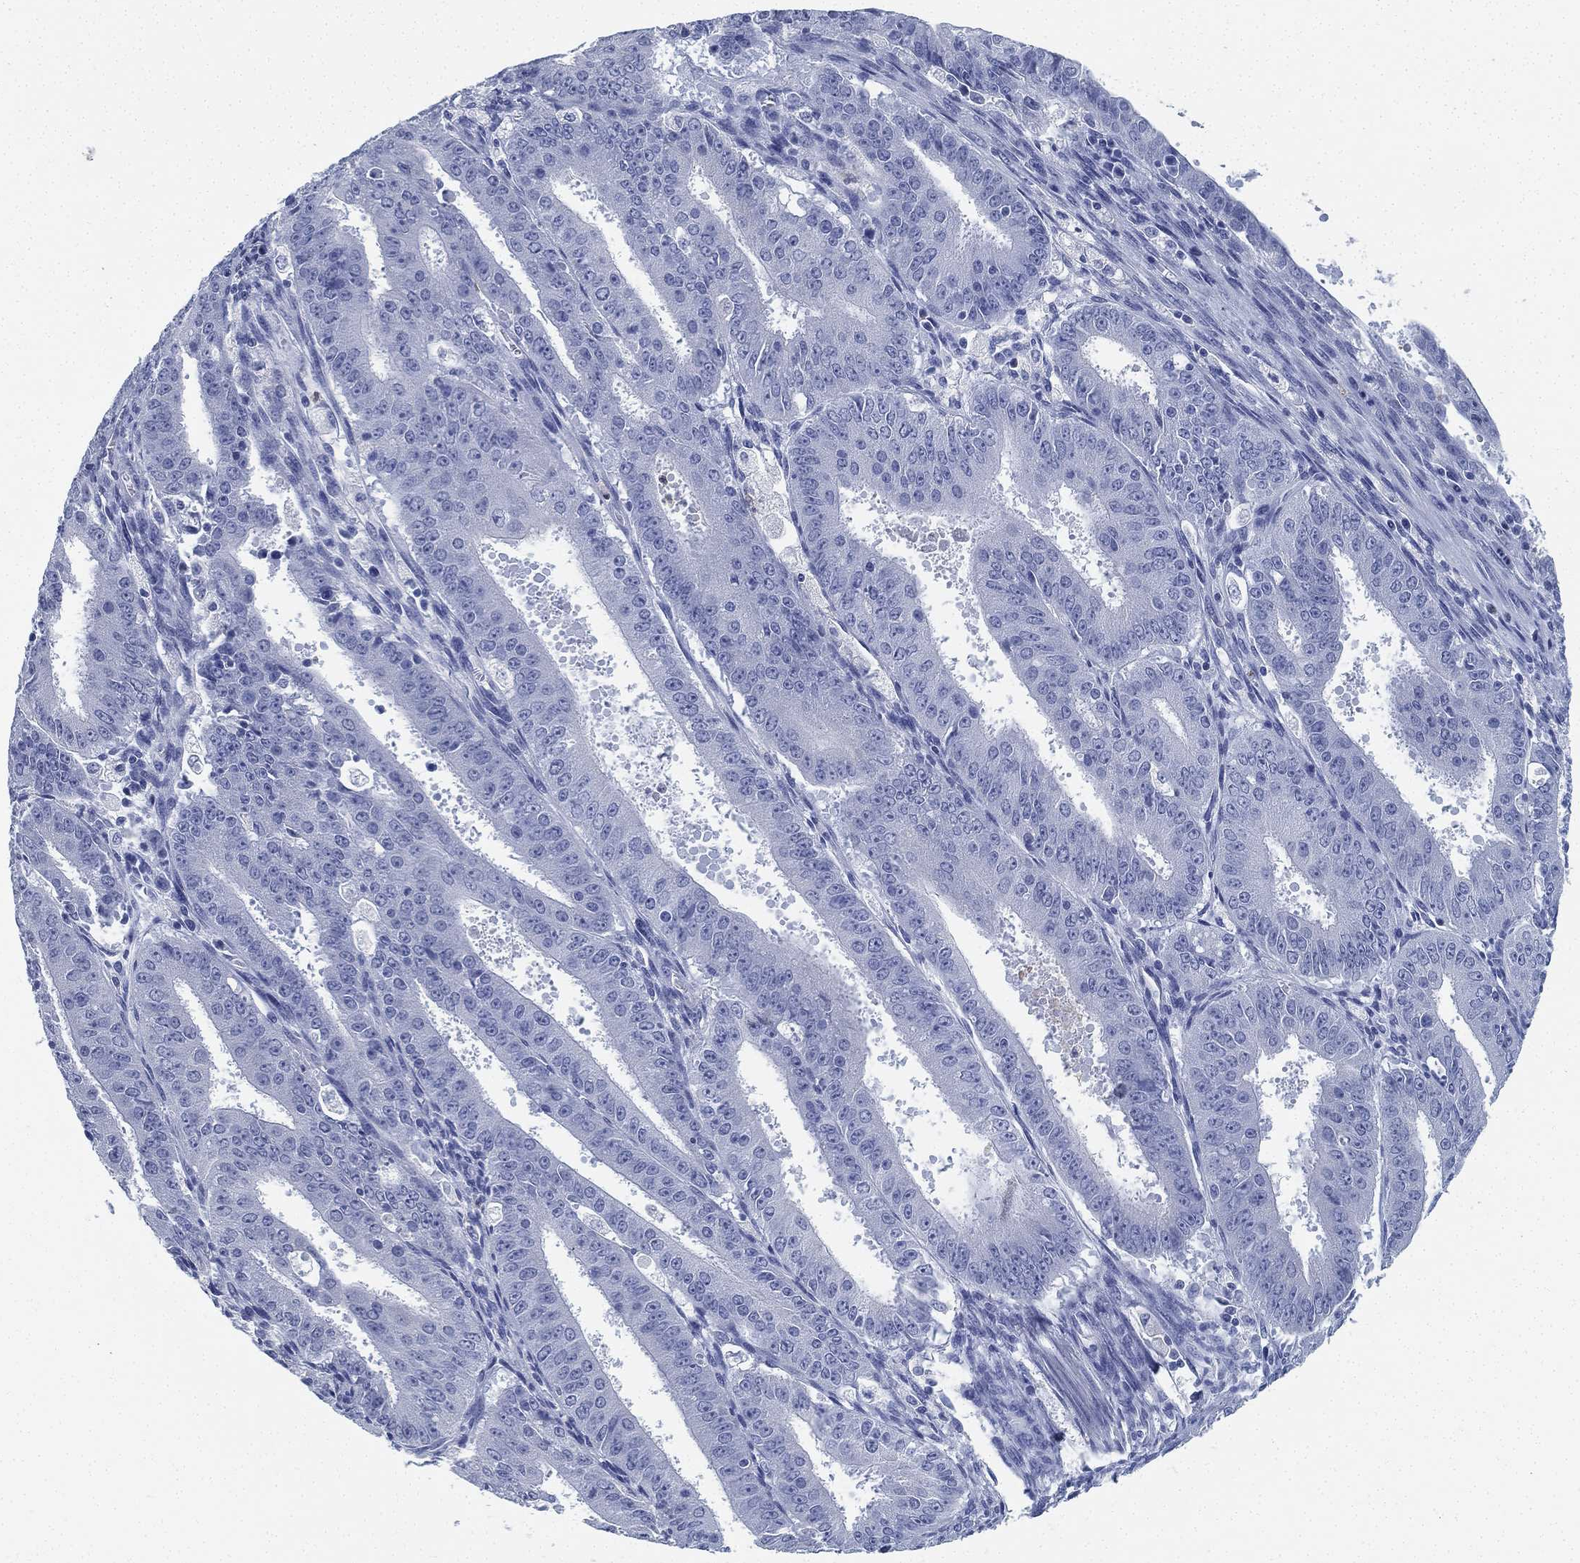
{"staining": {"intensity": "negative", "quantity": "none", "location": "none"}, "tissue": "ovarian cancer", "cell_type": "Tumor cells", "image_type": "cancer", "snomed": [{"axis": "morphology", "description": "Carcinoma, endometroid"}, {"axis": "topography", "description": "Ovary"}], "caption": "A high-resolution histopathology image shows immunohistochemistry staining of endometroid carcinoma (ovarian), which shows no significant positivity in tumor cells.", "gene": "DEFB121", "patient": {"sex": "female", "age": 42}}